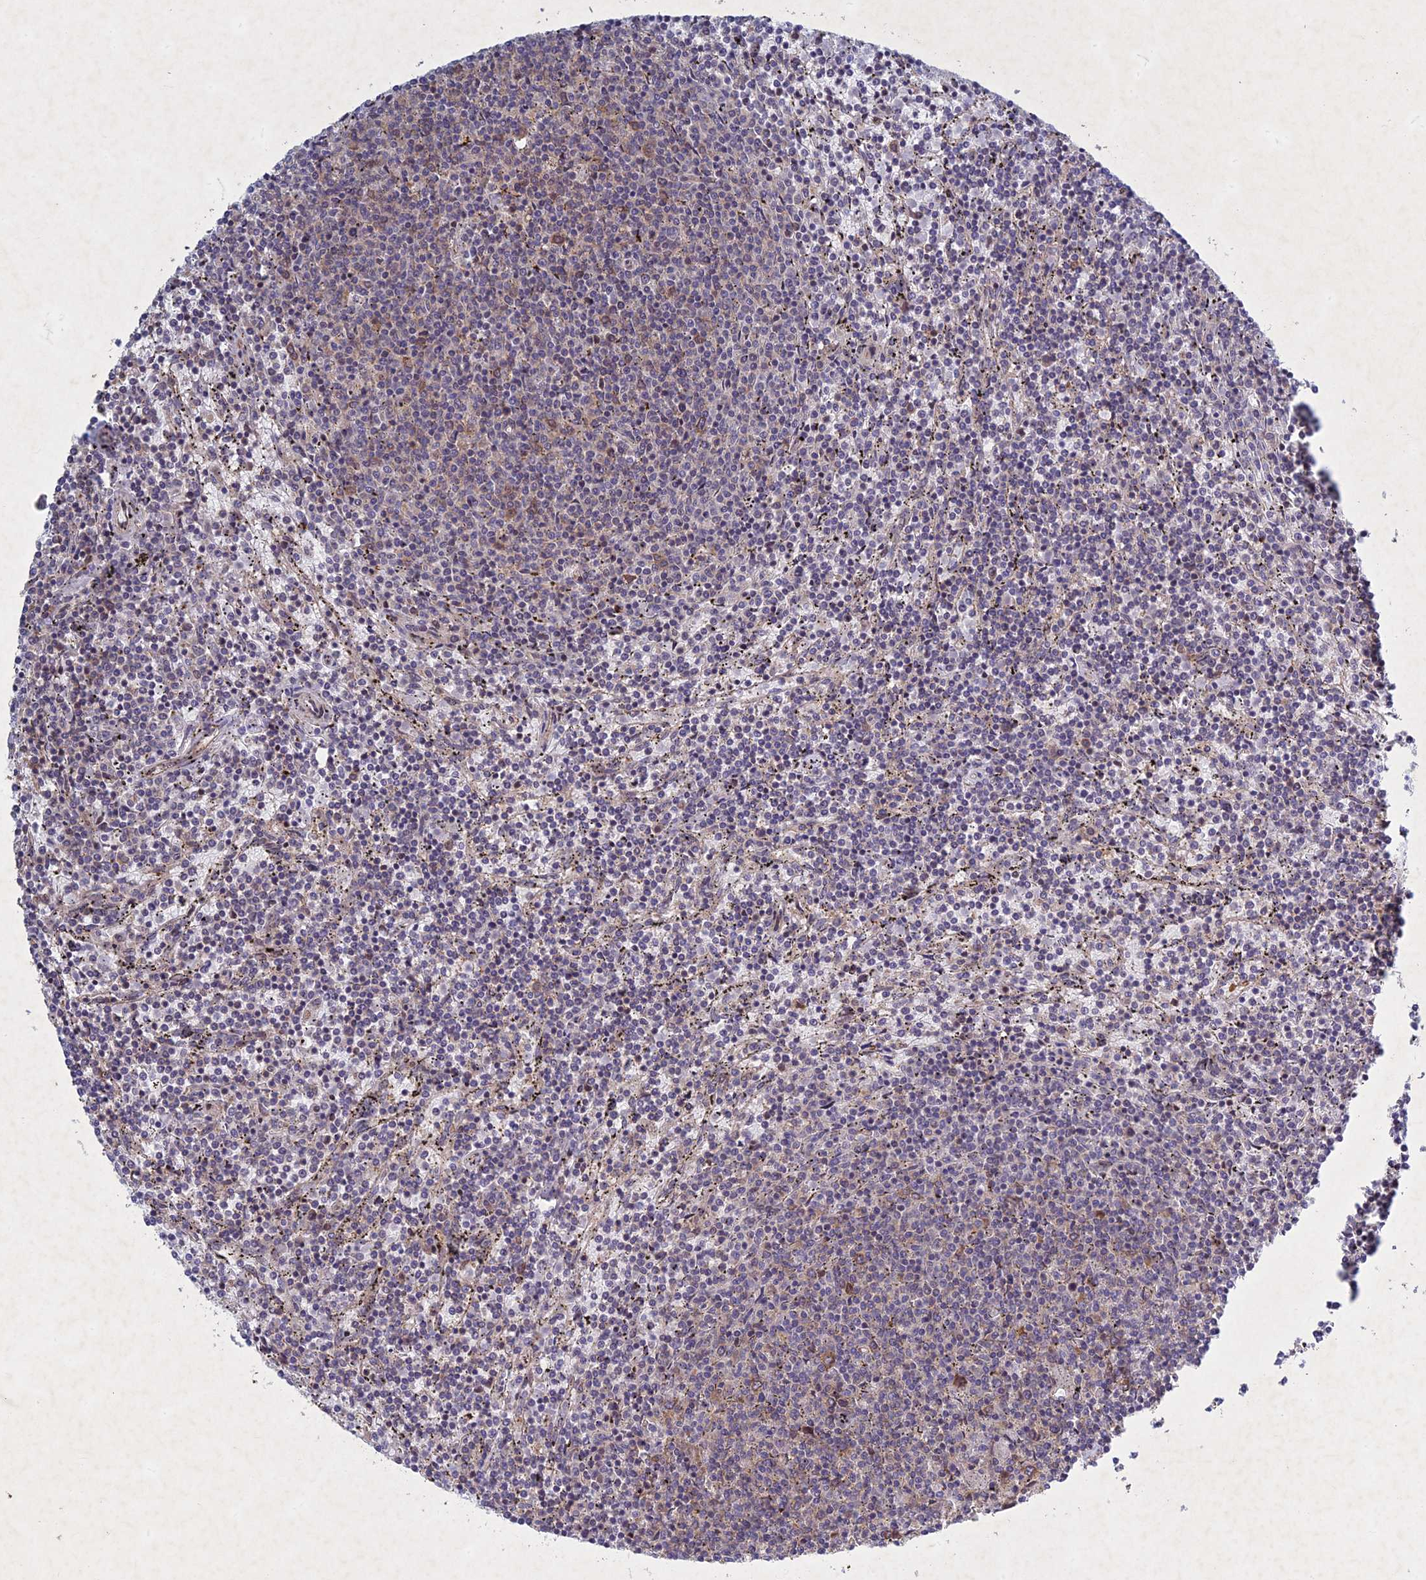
{"staining": {"intensity": "negative", "quantity": "none", "location": "none"}, "tissue": "lymphoma", "cell_type": "Tumor cells", "image_type": "cancer", "snomed": [{"axis": "morphology", "description": "Malignant lymphoma, non-Hodgkin's type, Low grade"}, {"axis": "topography", "description": "Spleen"}], "caption": "This histopathology image is of low-grade malignant lymphoma, non-Hodgkin's type stained with immunohistochemistry to label a protein in brown with the nuclei are counter-stained blue. There is no positivity in tumor cells.", "gene": "PTHLH", "patient": {"sex": "female", "age": 50}}